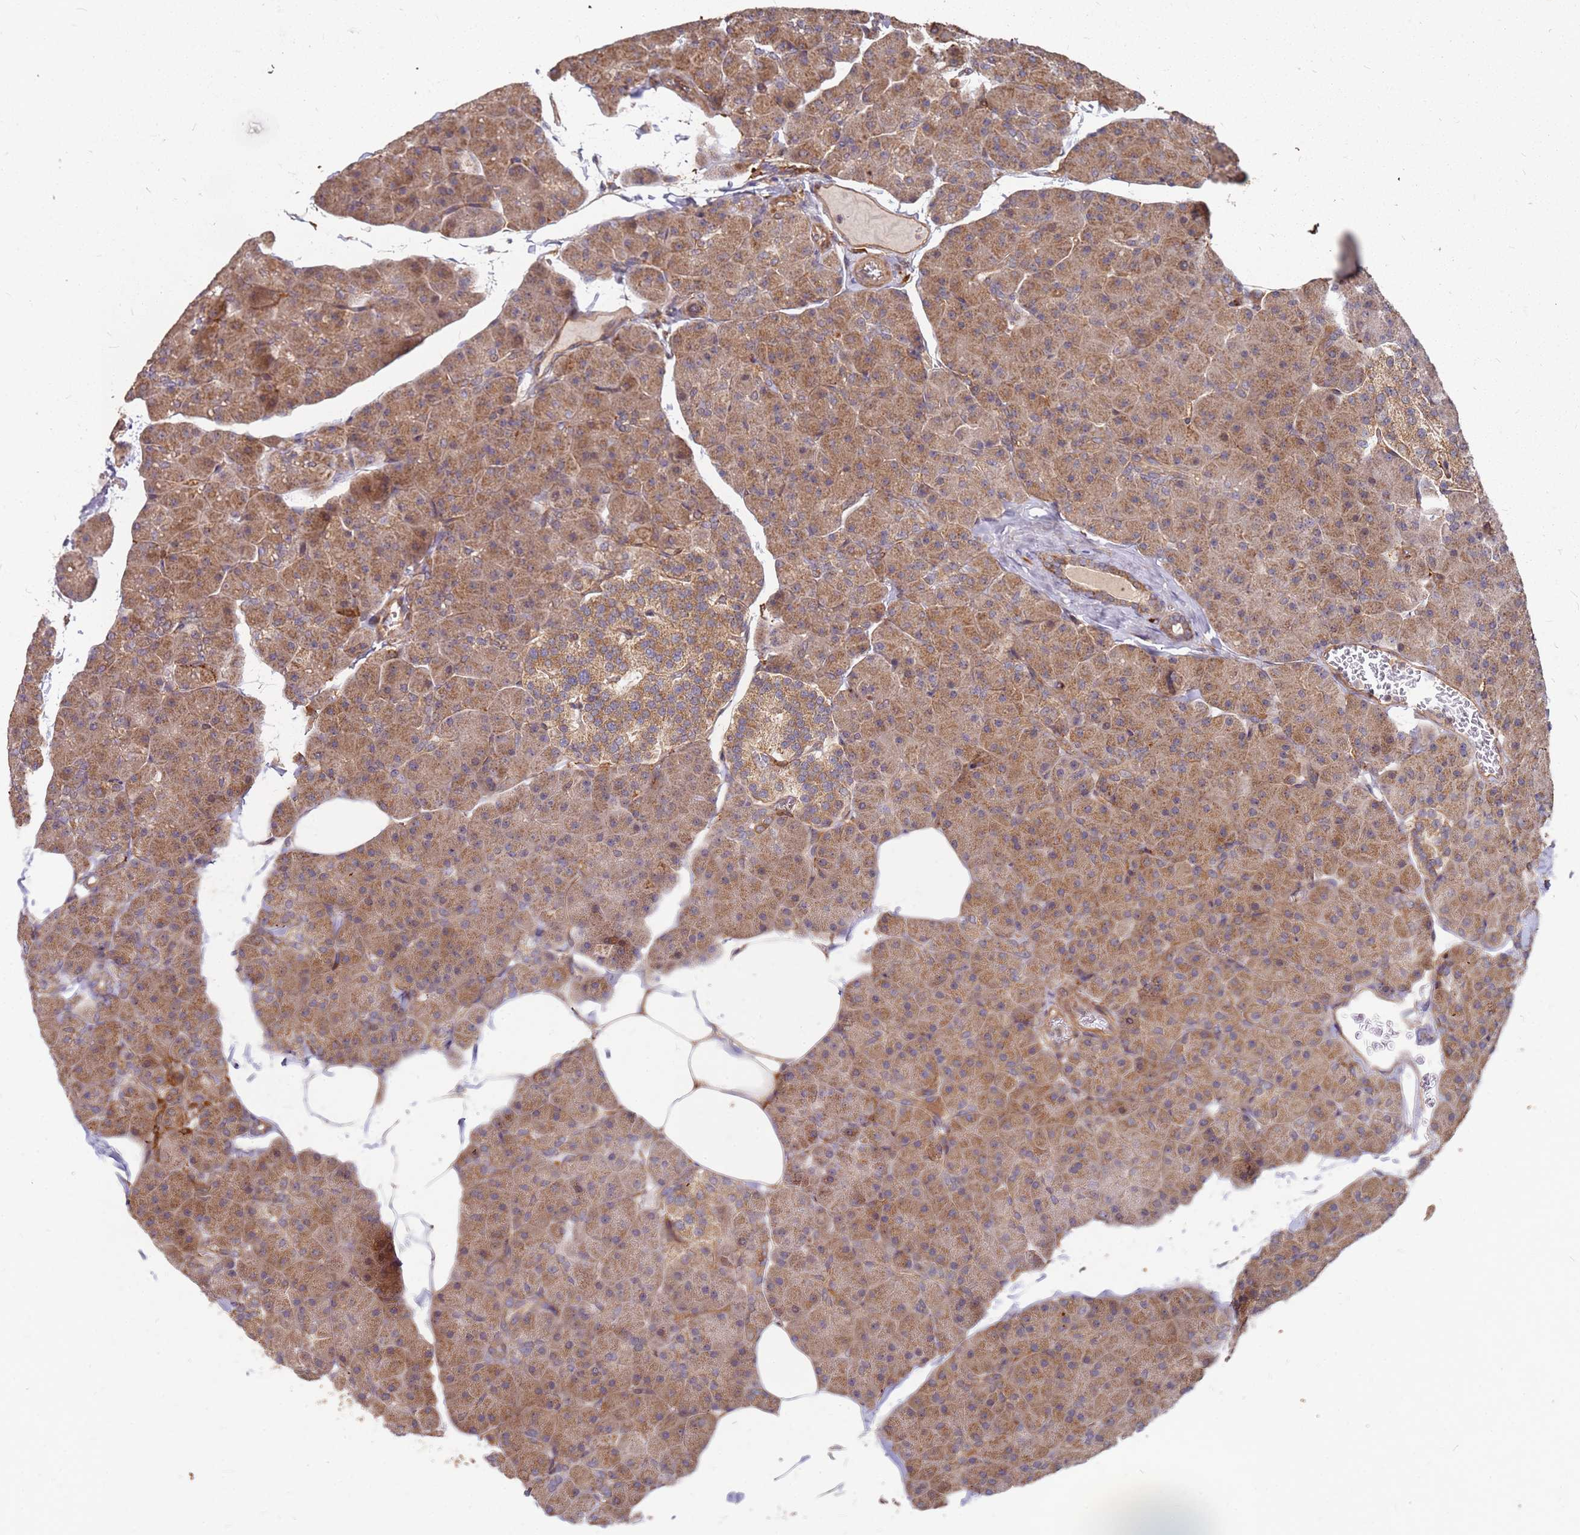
{"staining": {"intensity": "strong", "quantity": ">75%", "location": "cytoplasmic/membranous"}, "tissue": "pancreas", "cell_type": "Exocrine glandular cells", "image_type": "normal", "snomed": [{"axis": "morphology", "description": "Normal tissue, NOS"}, {"axis": "topography", "description": "Pancreas"}], "caption": "Immunohistochemistry histopathology image of unremarkable pancreas stained for a protein (brown), which shows high levels of strong cytoplasmic/membranous staining in approximately >75% of exocrine glandular cells.", "gene": "TRABD", "patient": {"sex": "male", "age": 35}}